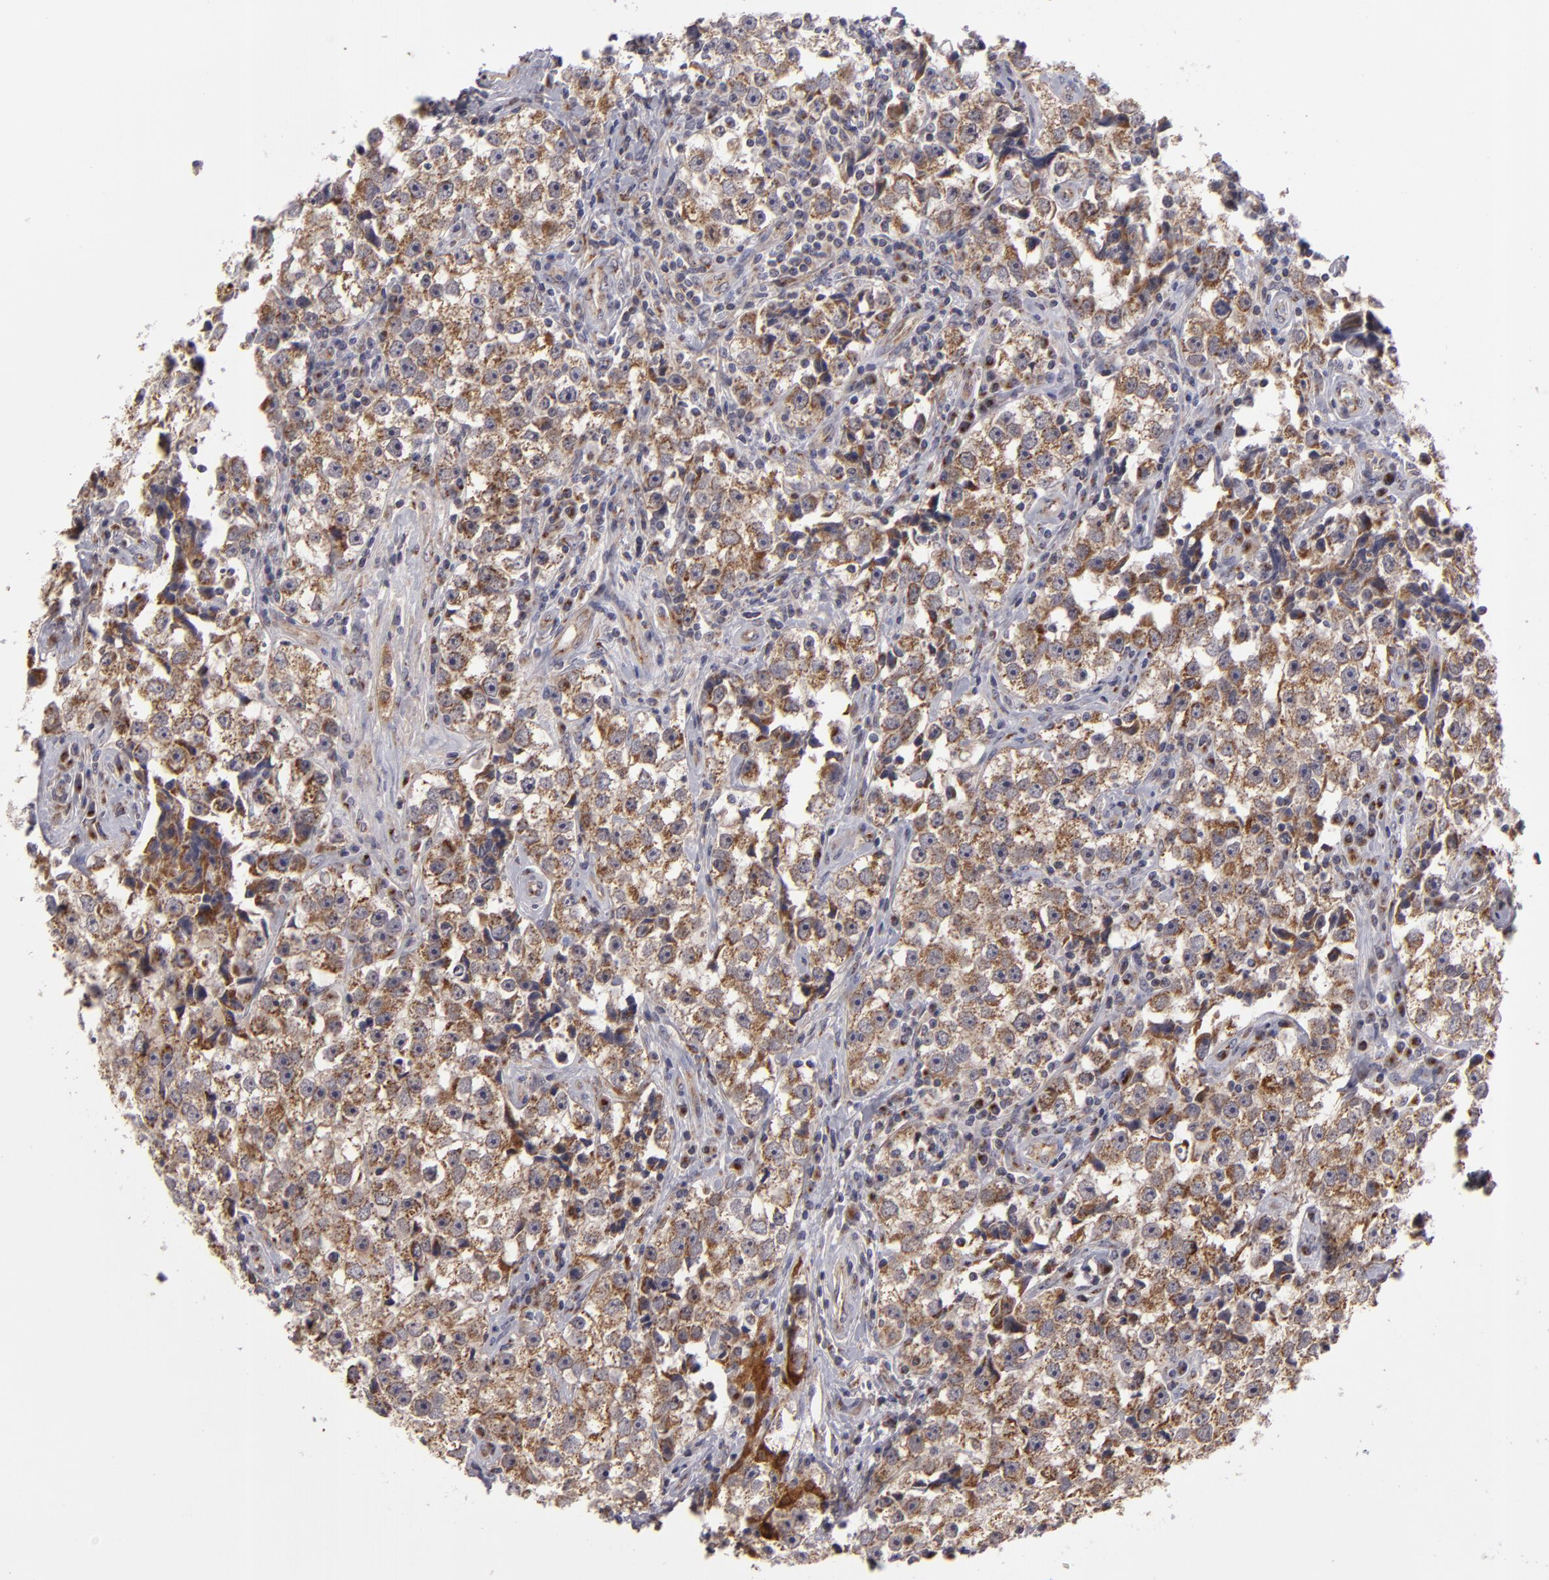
{"staining": {"intensity": "moderate", "quantity": ">75%", "location": "cytoplasmic/membranous"}, "tissue": "testis cancer", "cell_type": "Tumor cells", "image_type": "cancer", "snomed": [{"axis": "morphology", "description": "Seminoma, NOS"}, {"axis": "topography", "description": "Testis"}], "caption": "Moderate cytoplasmic/membranous positivity for a protein is seen in about >75% of tumor cells of testis cancer using immunohistochemistry (IHC).", "gene": "SH2D4A", "patient": {"sex": "male", "age": 32}}